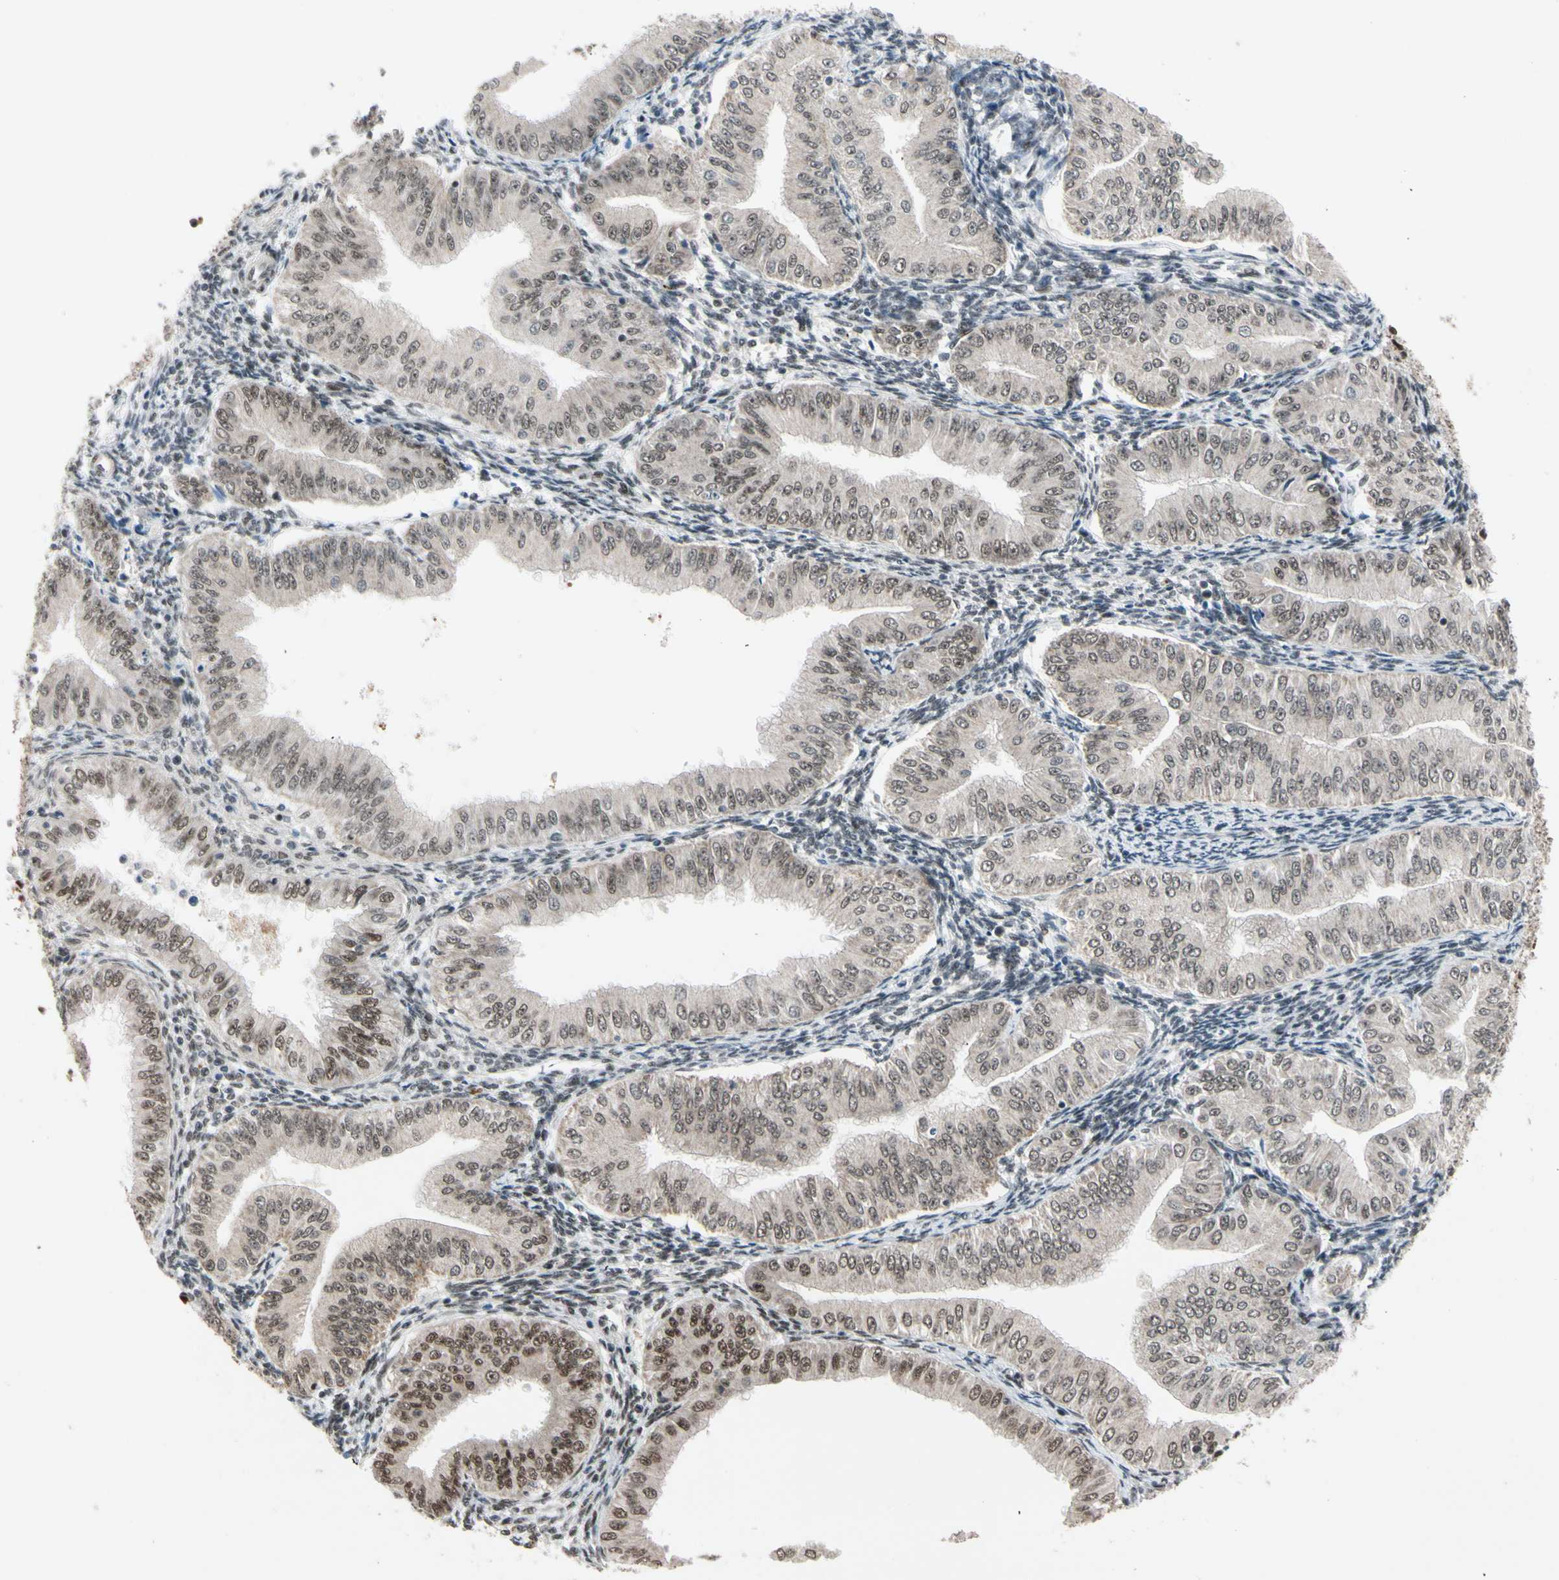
{"staining": {"intensity": "moderate", "quantity": ">75%", "location": "nuclear"}, "tissue": "endometrial cancer", "cell_type": "Tumor cells", "image_type": "cancer", "snomed": [{"axis": "morphology", "description": "Normal tissue, NOS"}, {"axis": "morphology", "description": "Adenocarcinoma, NOS"}, {"axis": "topography", "description": "Endometrium"}], "caption": "Endometrial adenocarcinoma tissue shows moderate nuclear staining in about >75% of tumor cells, visualized by immunohistochemistry.", "gene": "CHAMP1", "patient": {"sex": "female", "age": 53}}